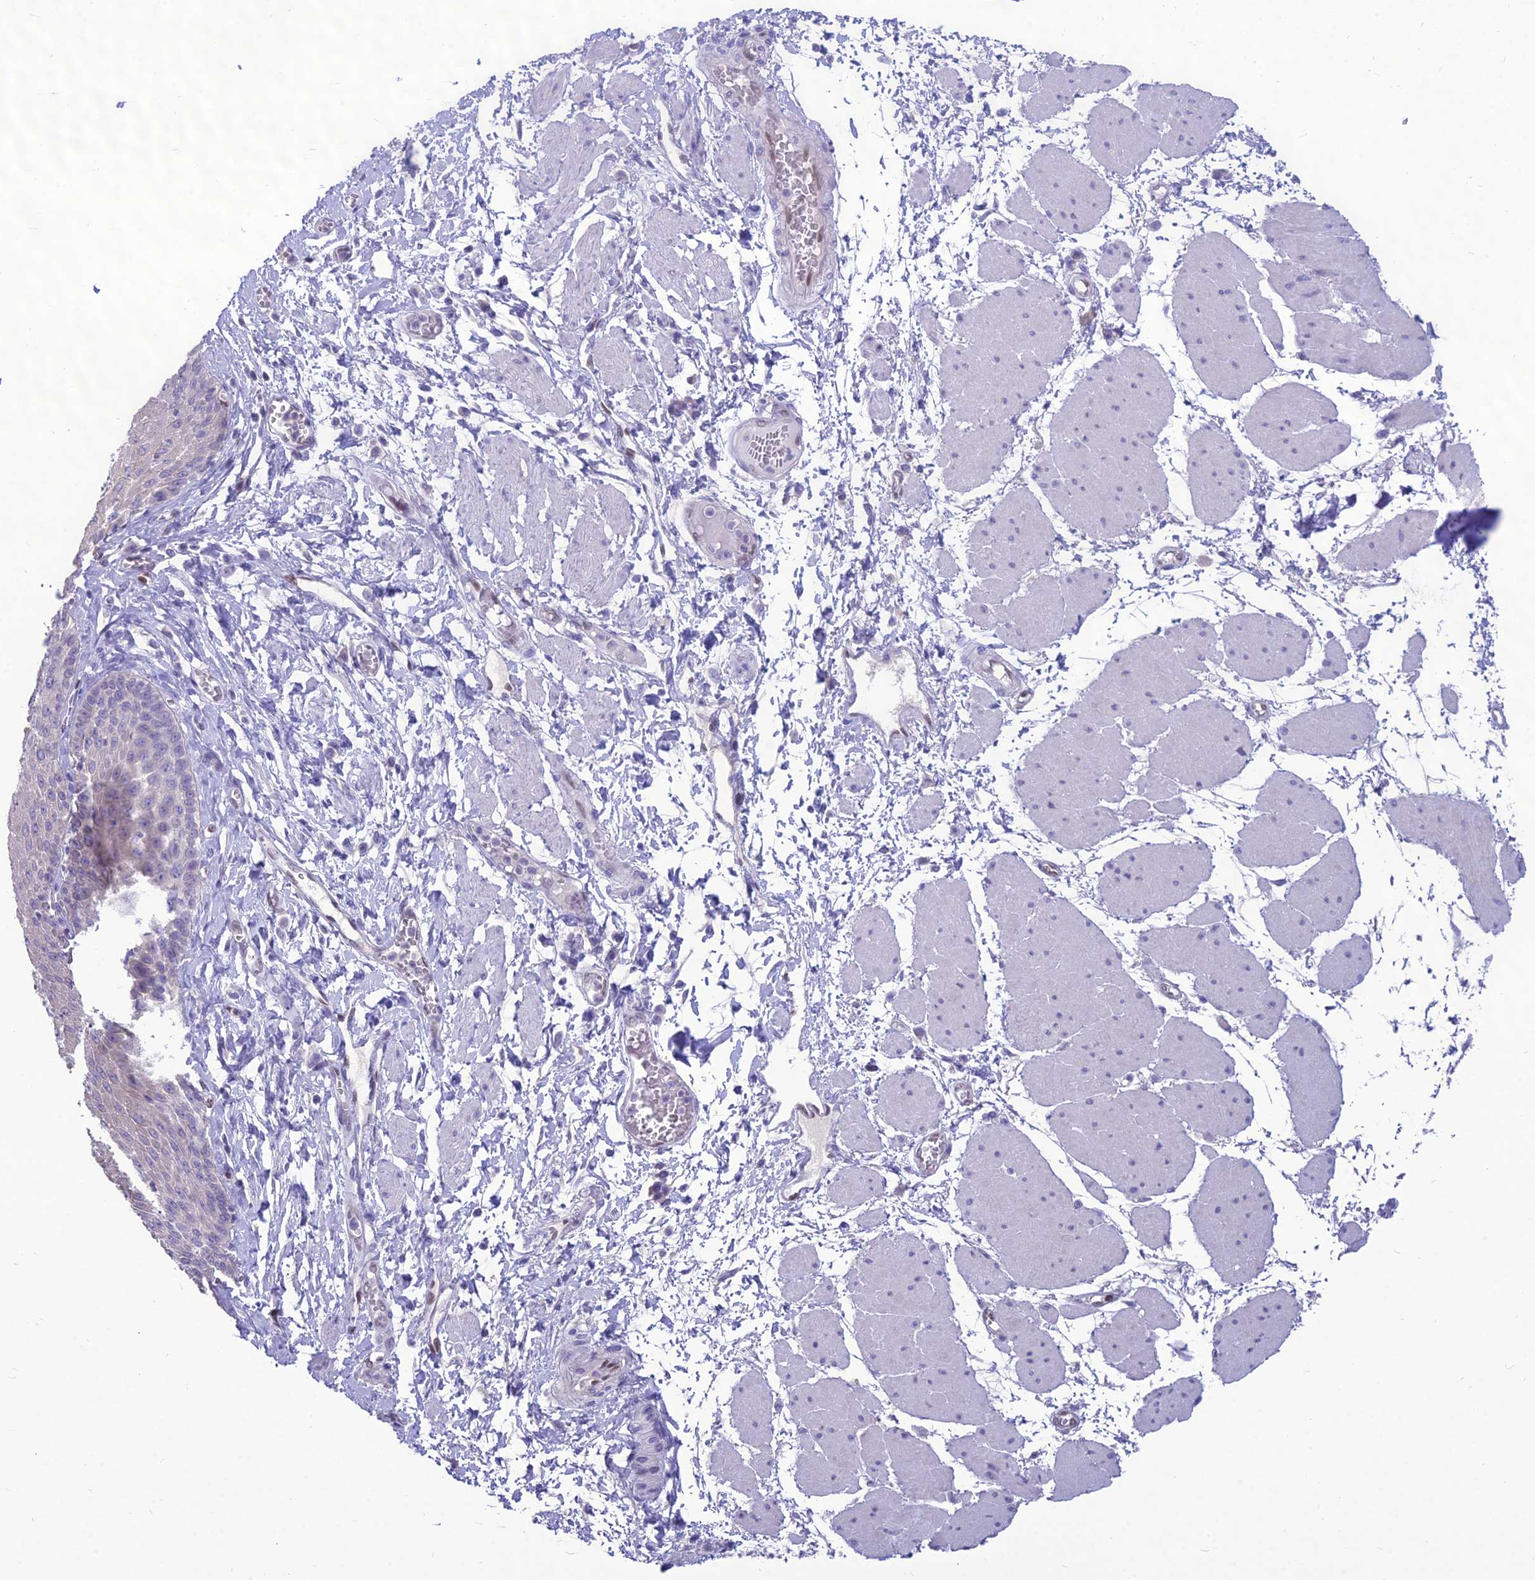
{"staining": {"intensity": "negative", "quantity": "none", "location": "none"}, "tissue": "esophagus", "cell_type": "Squamous epithelial cells", "image_type": "normal", "snomed": [{"axis": "morphology", "description": "Normal tissue, NOS"}, {"axis": "topography", "description": "Esophagus"}], "caption": "IHC histopathology image of normal esophagus: esophagus stained with DAB (3,3'-diaminobenzidine) exhibits no significant protein staining in squamous epithelial cells.", "gene": "NOVA2", "patient": {"sex": "male", "age": 60}}